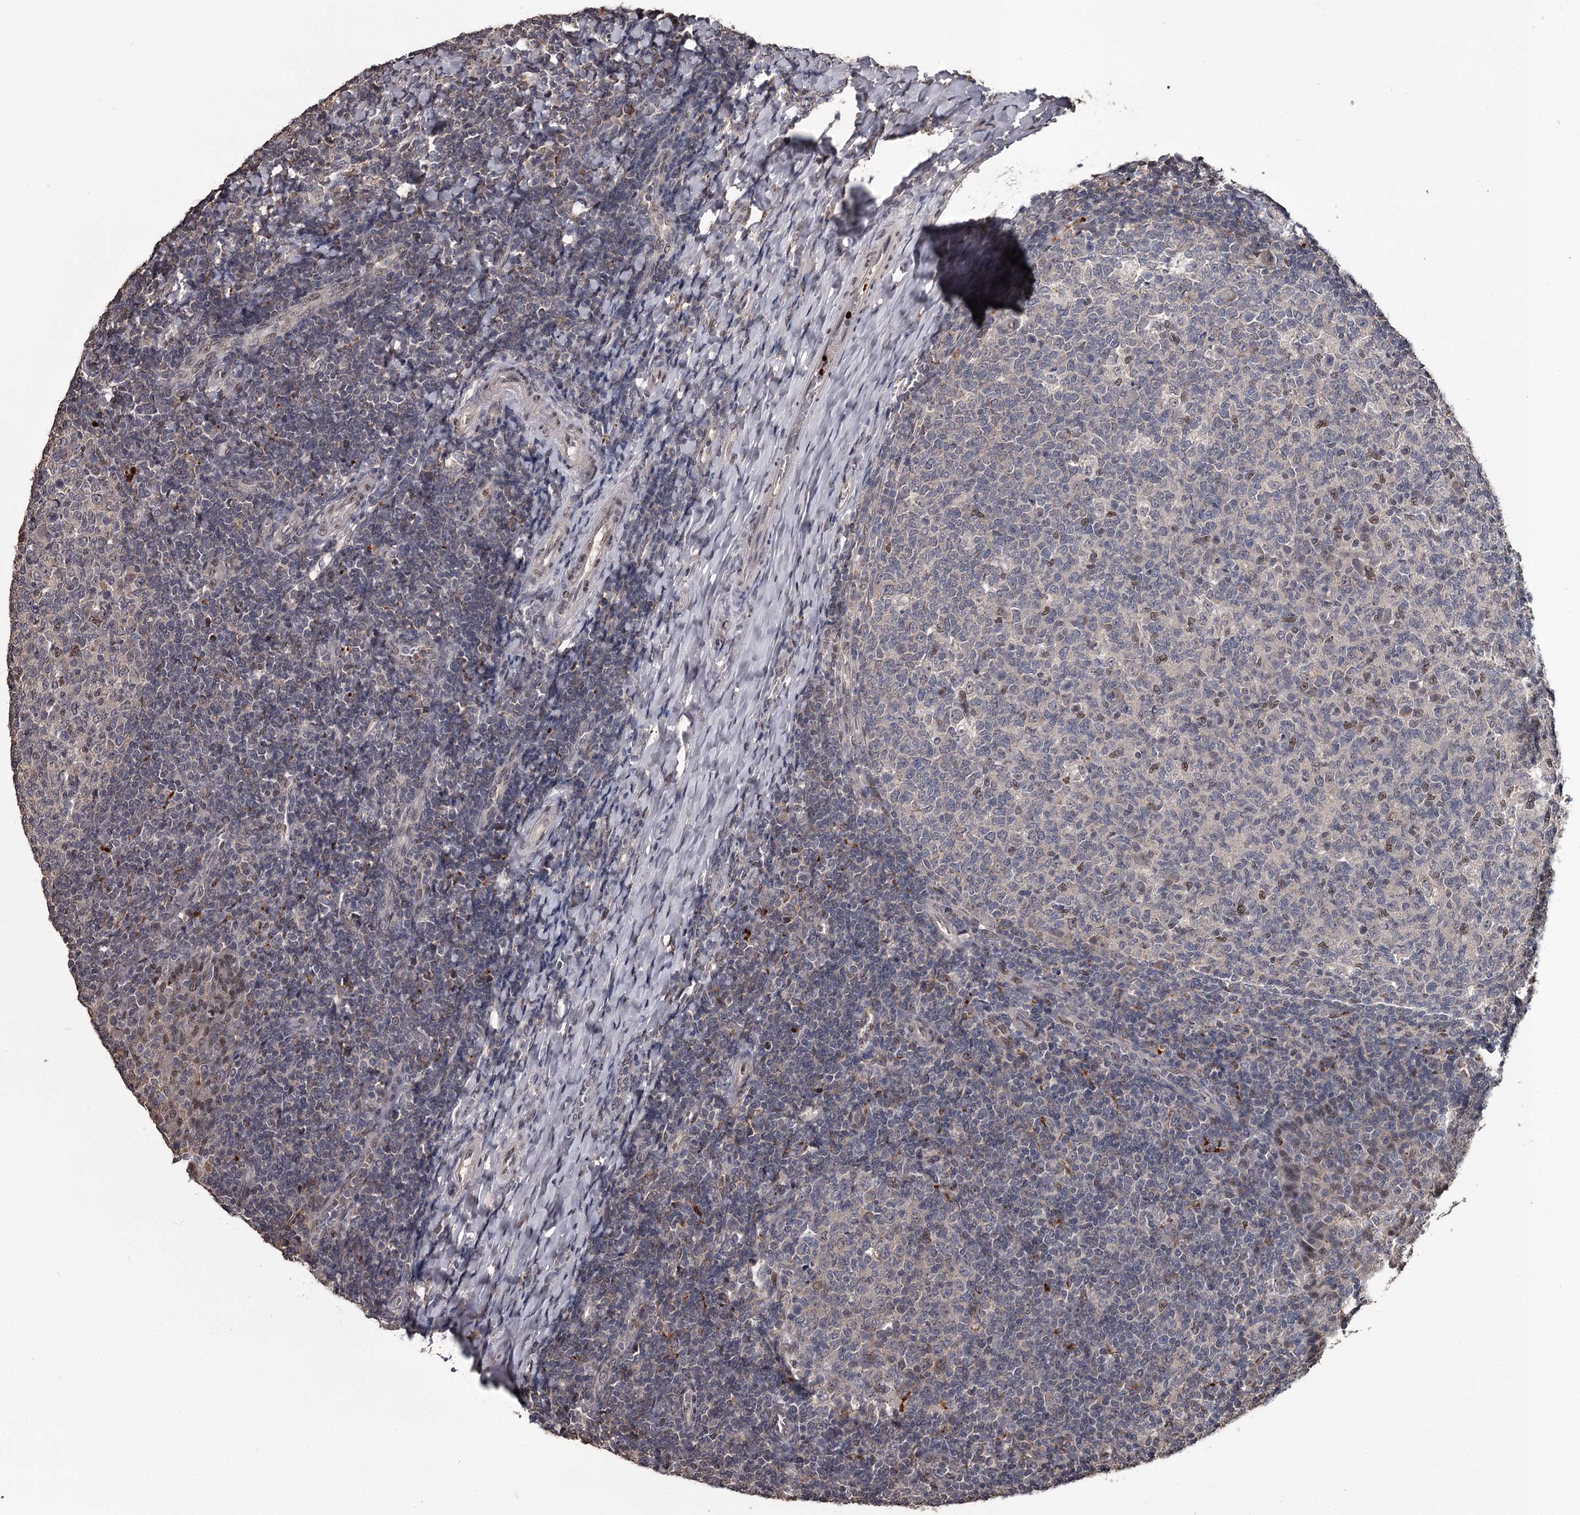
{"staining": {"intensity": "moderate", "quantity": "<25%", "location": "nuclear"}, "tissue": "tonsil", "cell_type": "Germinal center cells", "image_type": "normal", "snomed": [{"axis": "morphology", "description": "Normal tissue, NOS"}, {"axis": "topography", "description": "Tonsil"}], "caption": "Protein analysis of benign tonsil displays moderate nuclear positivity in approximately <25% of germinal center cells. Nuclei are stained in blue.", "gene": "PRPF40B", "patient": {"sex": "female", "age": 19}}